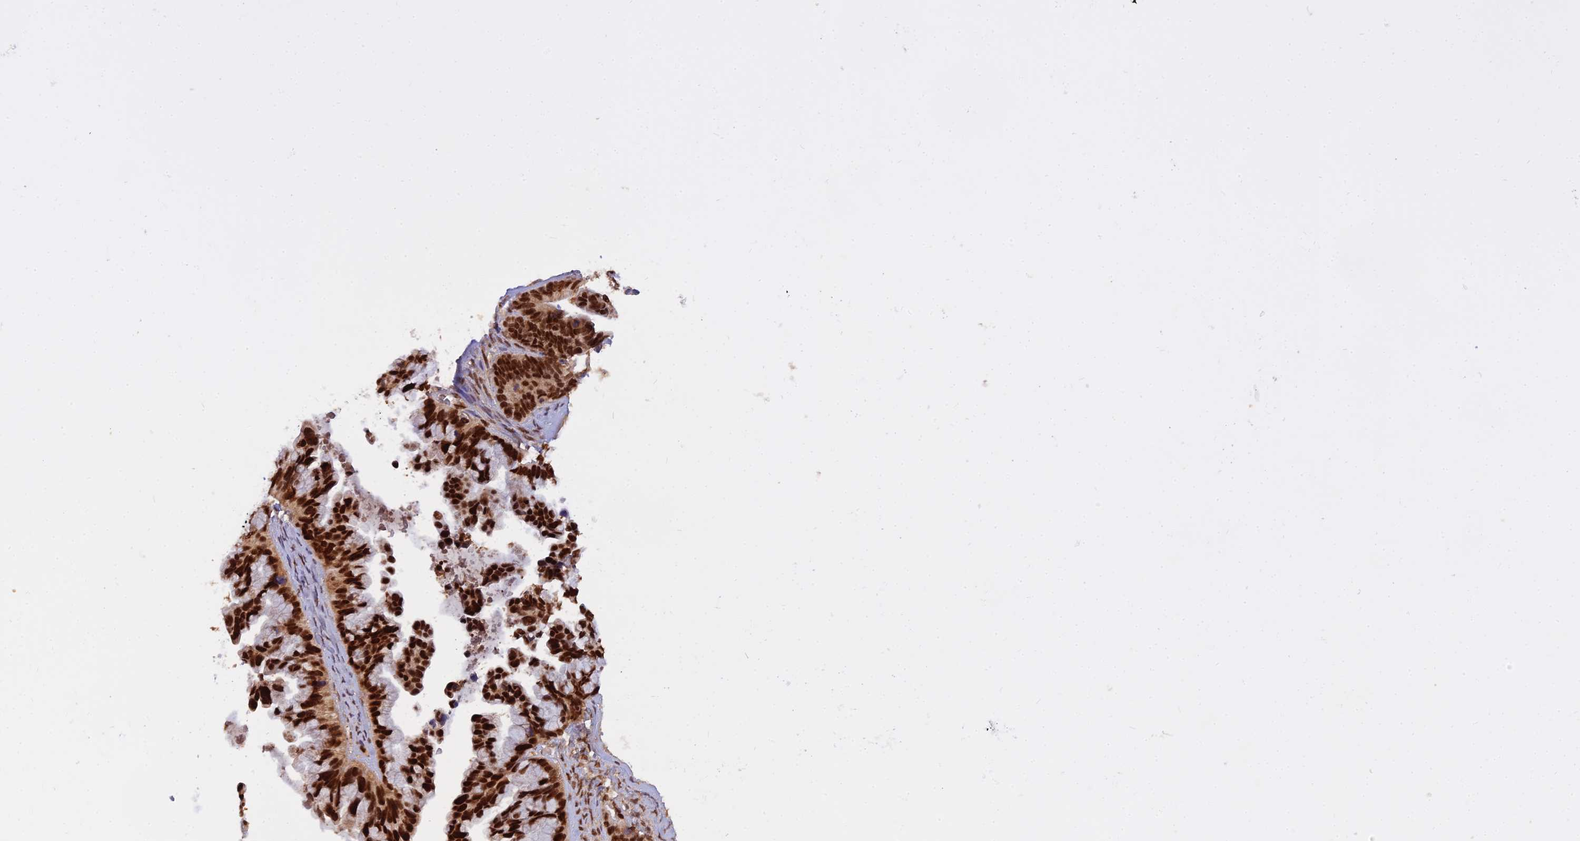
{"staining": {"intensity": "strong", "quantity": ">75%", "location": "nuclear"}, "tissue": "ovarian cancer", "cell_type": "Tumor cells", "image_type": "cancer", "snomed": [{"axis": "morphology", "description": "Cystadenocarcinoma, serous, NOS"}, {"axis": "topography", "description": "Ovary"}], "caption": "Immunohistochemical staining of ovarian serous cystadenocarcinoma shows high levels of strong nuclear positivity in approximately >75% of tumor cells.", "gene": "NPEPL1", "patient": {"sex": "female", "age": 56}}